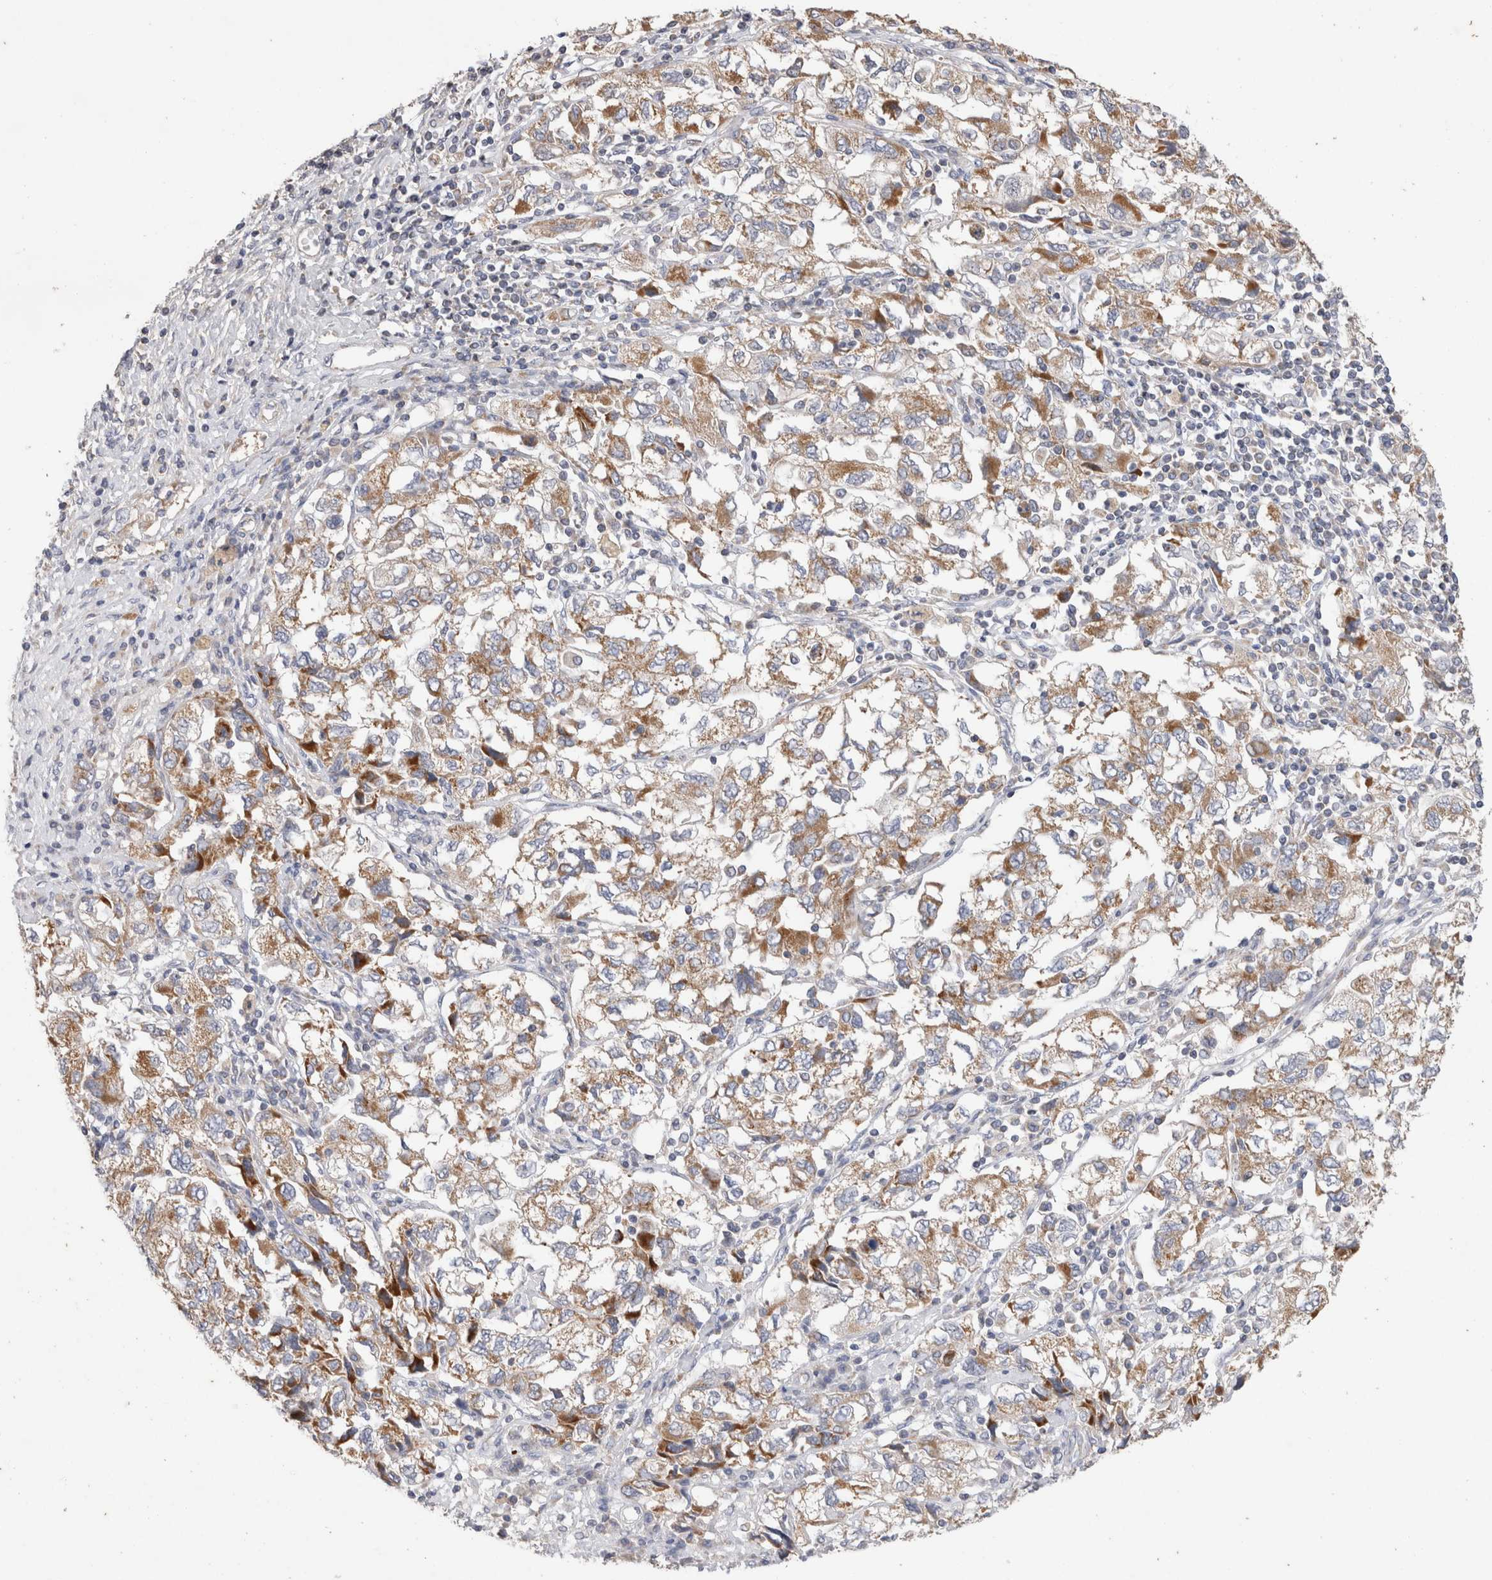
{"staining": {"intensity": "moderate", "quantity": ">75%", "location": "cytoplasmic/membranous"}, "tissue": "ovarian cancer", "cell_type": "Tumor cells", "image_type": "cancer", "snomed": [{"axis": "morphology", "description": "Carcinoma, NOS"}, {"axis": "morphology", "description": "Cystadenocarcinoma, serous, NOS"}, {"axis": "topography", "description": "Ovary"}], "caption": "A medium amount of moderate cytoplasmic/membranous staining is appreciated in approximately >75% of tumor cells in ovarian cancer (carcinoma) tissue. The staining is performed using DAB (3,3'-diaminobenzidine) brown chromogen to label protein expression. The nuclei are counter-stained blue using hematoxylin.", "gene": "IARS2", "patient": {"sex": "female", "age": 69}}